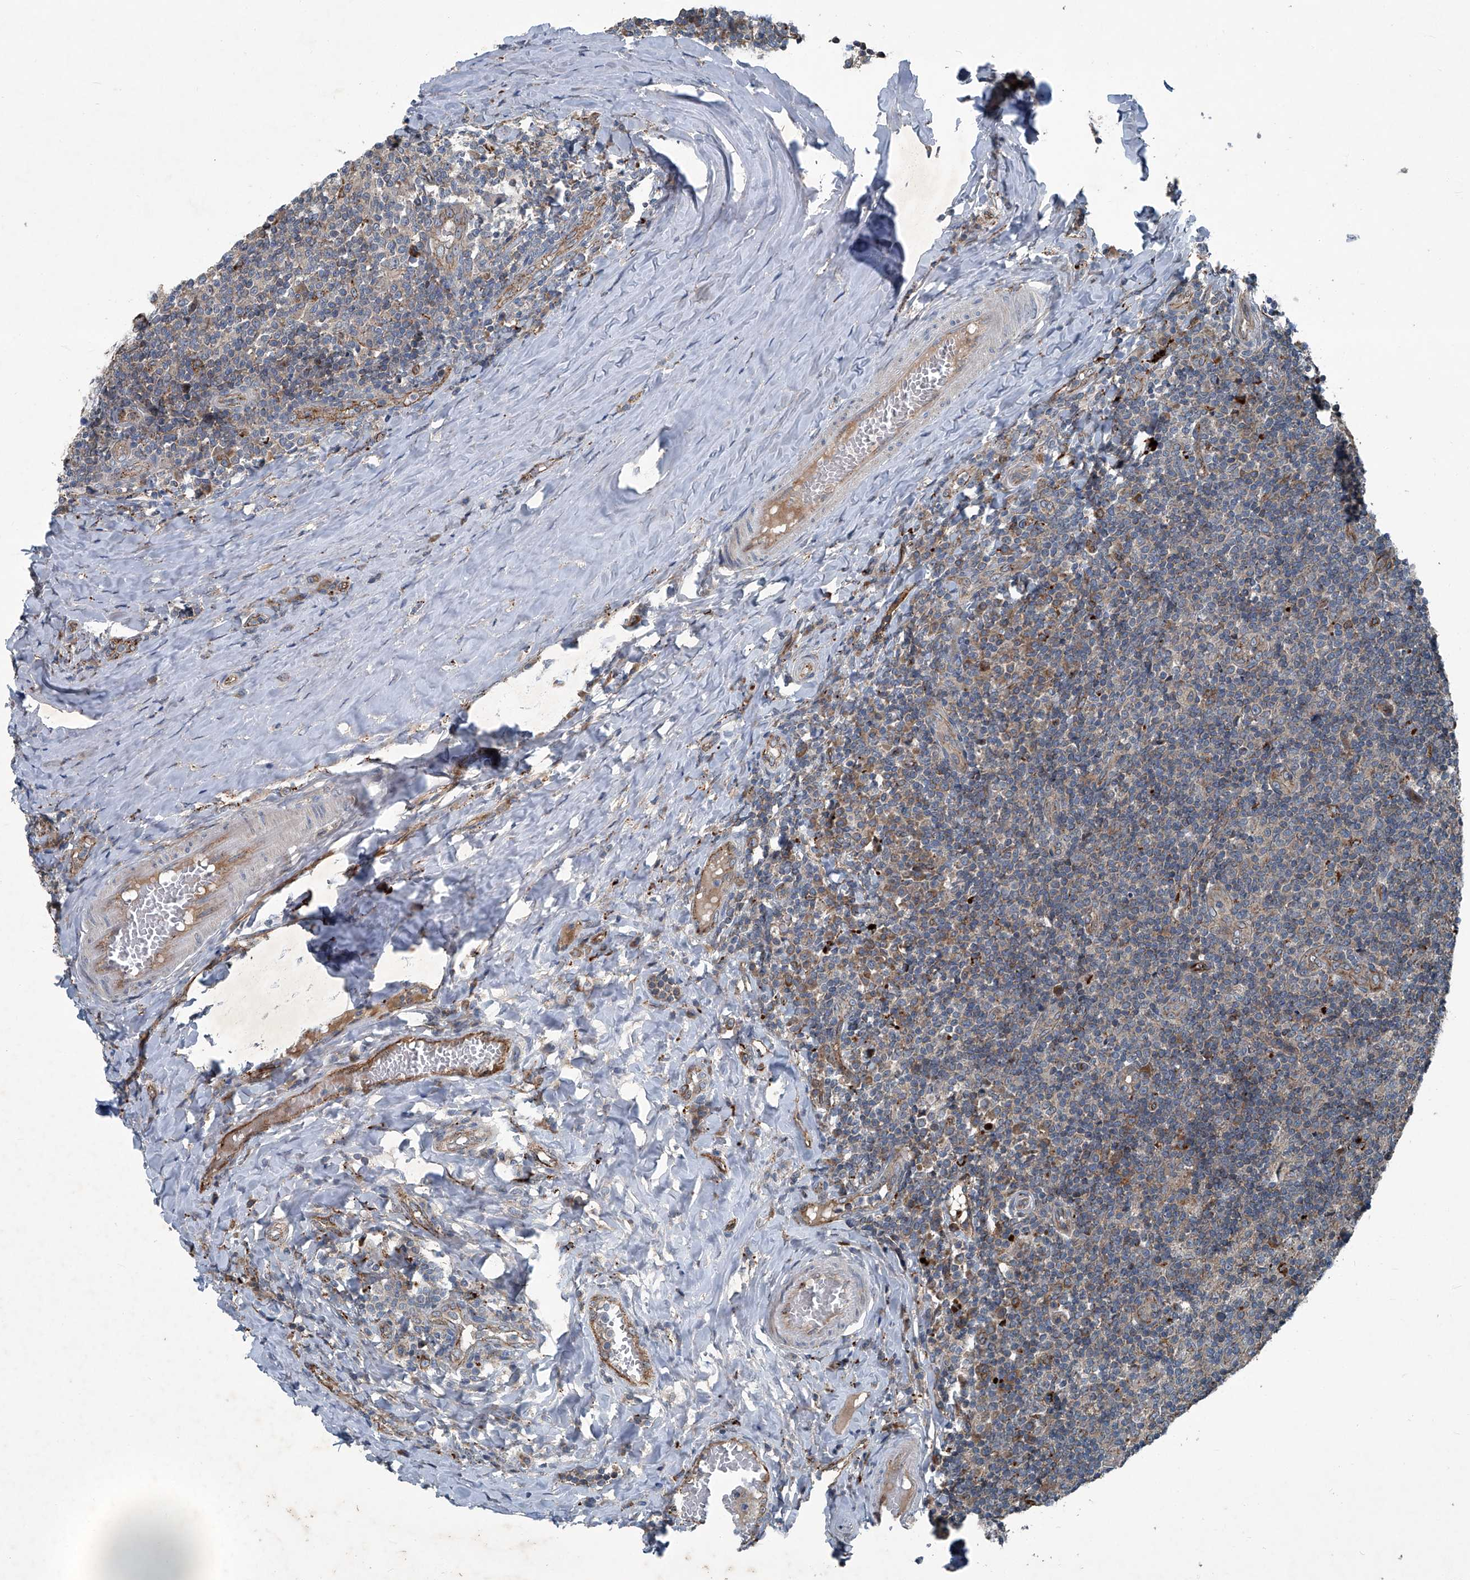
{"staining": {"intensity": "weak", "quantity": "25%-75%", "location": "cytoplasmic/membranous"}, "tissue": "tonsil", "cell_type": "Germinal center cells", "image_type": "normal", "snomed": [{"axis": "morphology", "description": "Normal tissue, NOS"}, {"axis": "topography", "description": "Tonsil"}], "caption": "About 25%-75% of germinal center cells in benign tonsil show weak cytoplasmic/membranous protein staining as visualized by brown immunohistochemical staining.", "gene": "SENP2", "patient": {"sex": "female", "age": 19}}